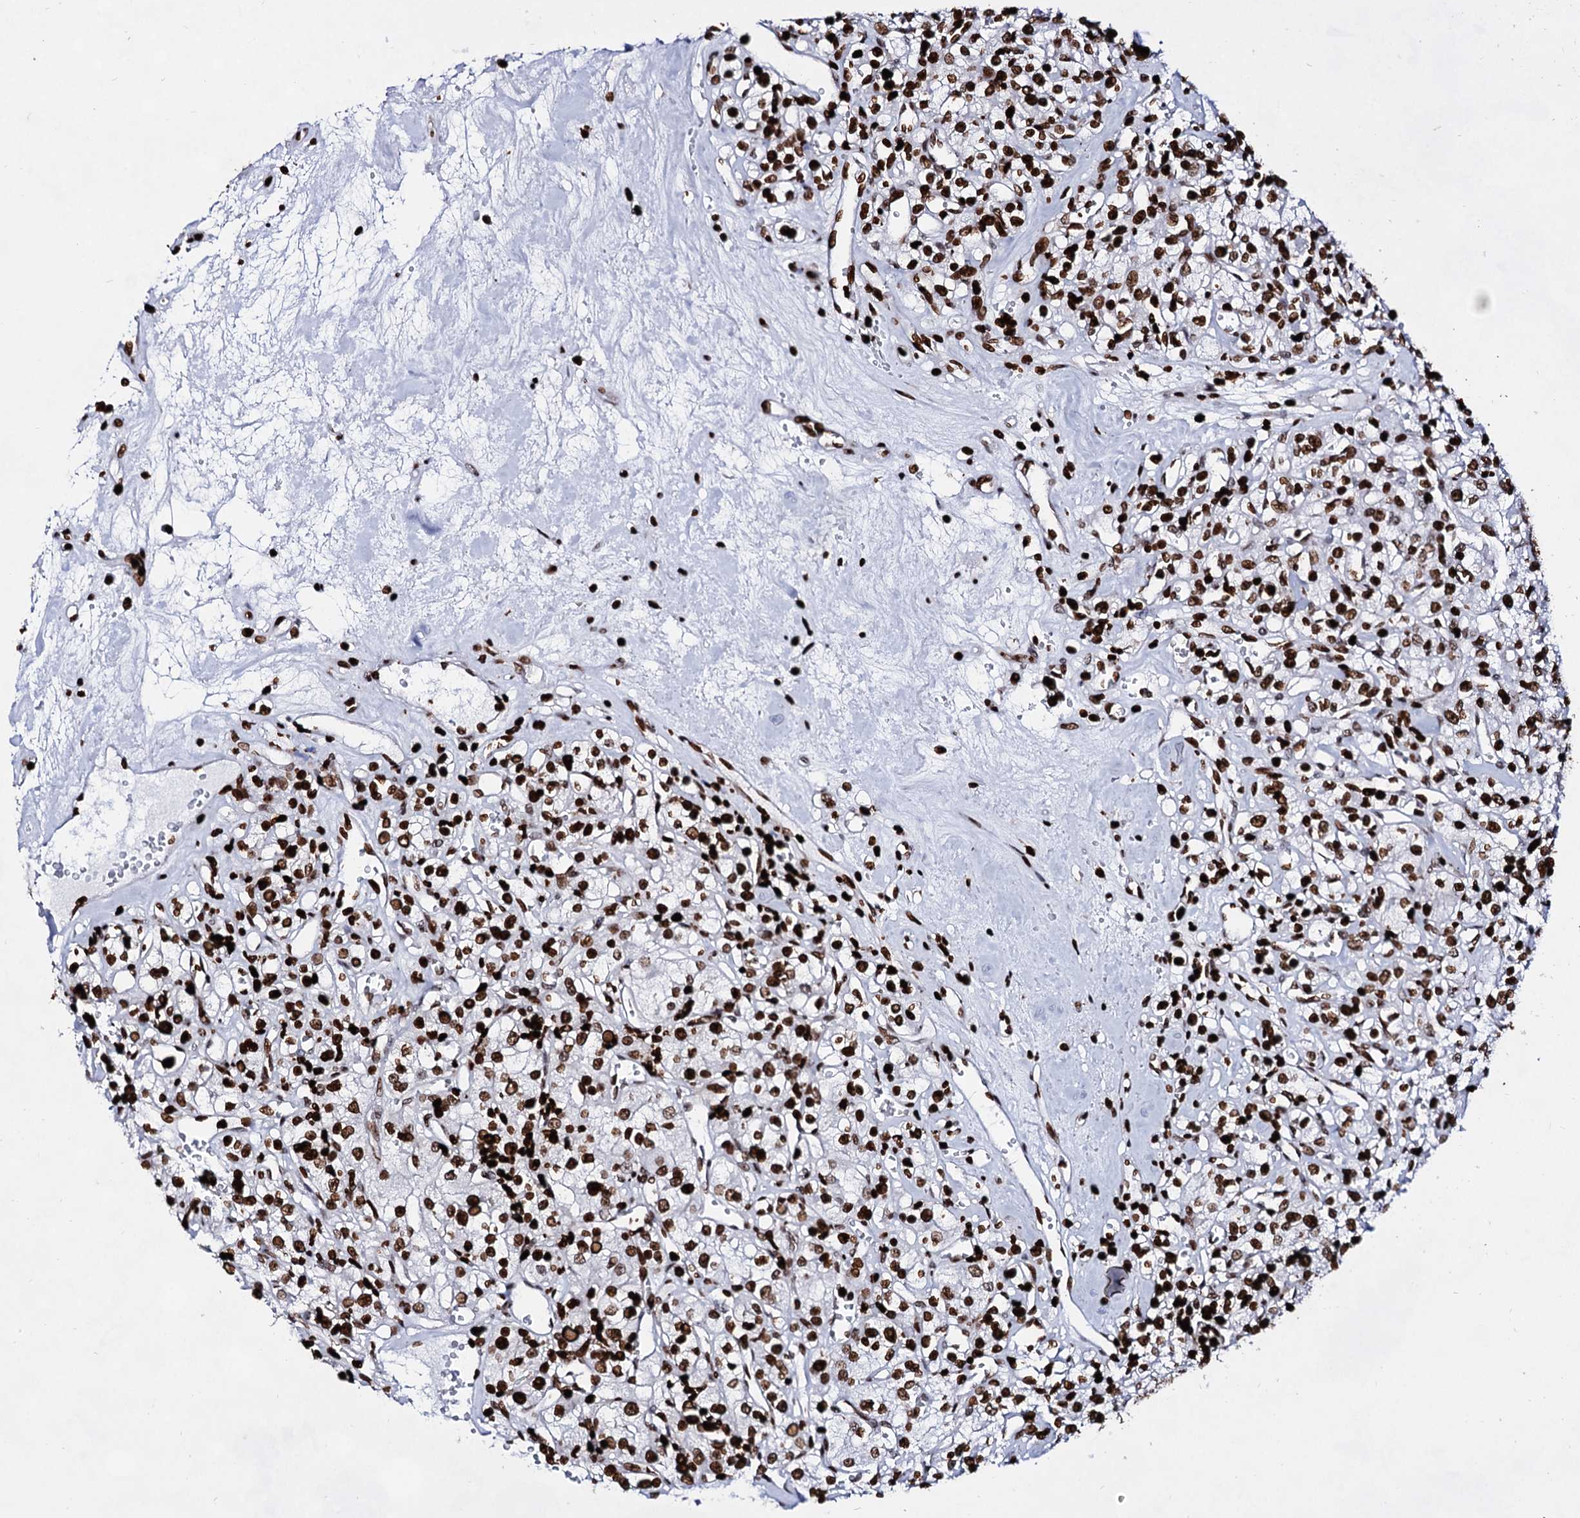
{"staining": {"intensity": "strong", "quantity": ">75%", "location": "nuclear"}, "tissue": "renal cancer", "cell_type": "Tumor cells", "image_type": "cancer", "snomed": [{"axis": "morphology", "description": "Adenocarcinoma, NOS"}, {"axis": "topography", "description": "Kidney"}], "caption": "Approximately >75% of tumor cells in human renal adenocarcinoma show strong nuclear protein positivity as visualized by brown immunohistochemical staining.", "gene": "HMGB2", "patient": {"sex": "female", "age": 59}}